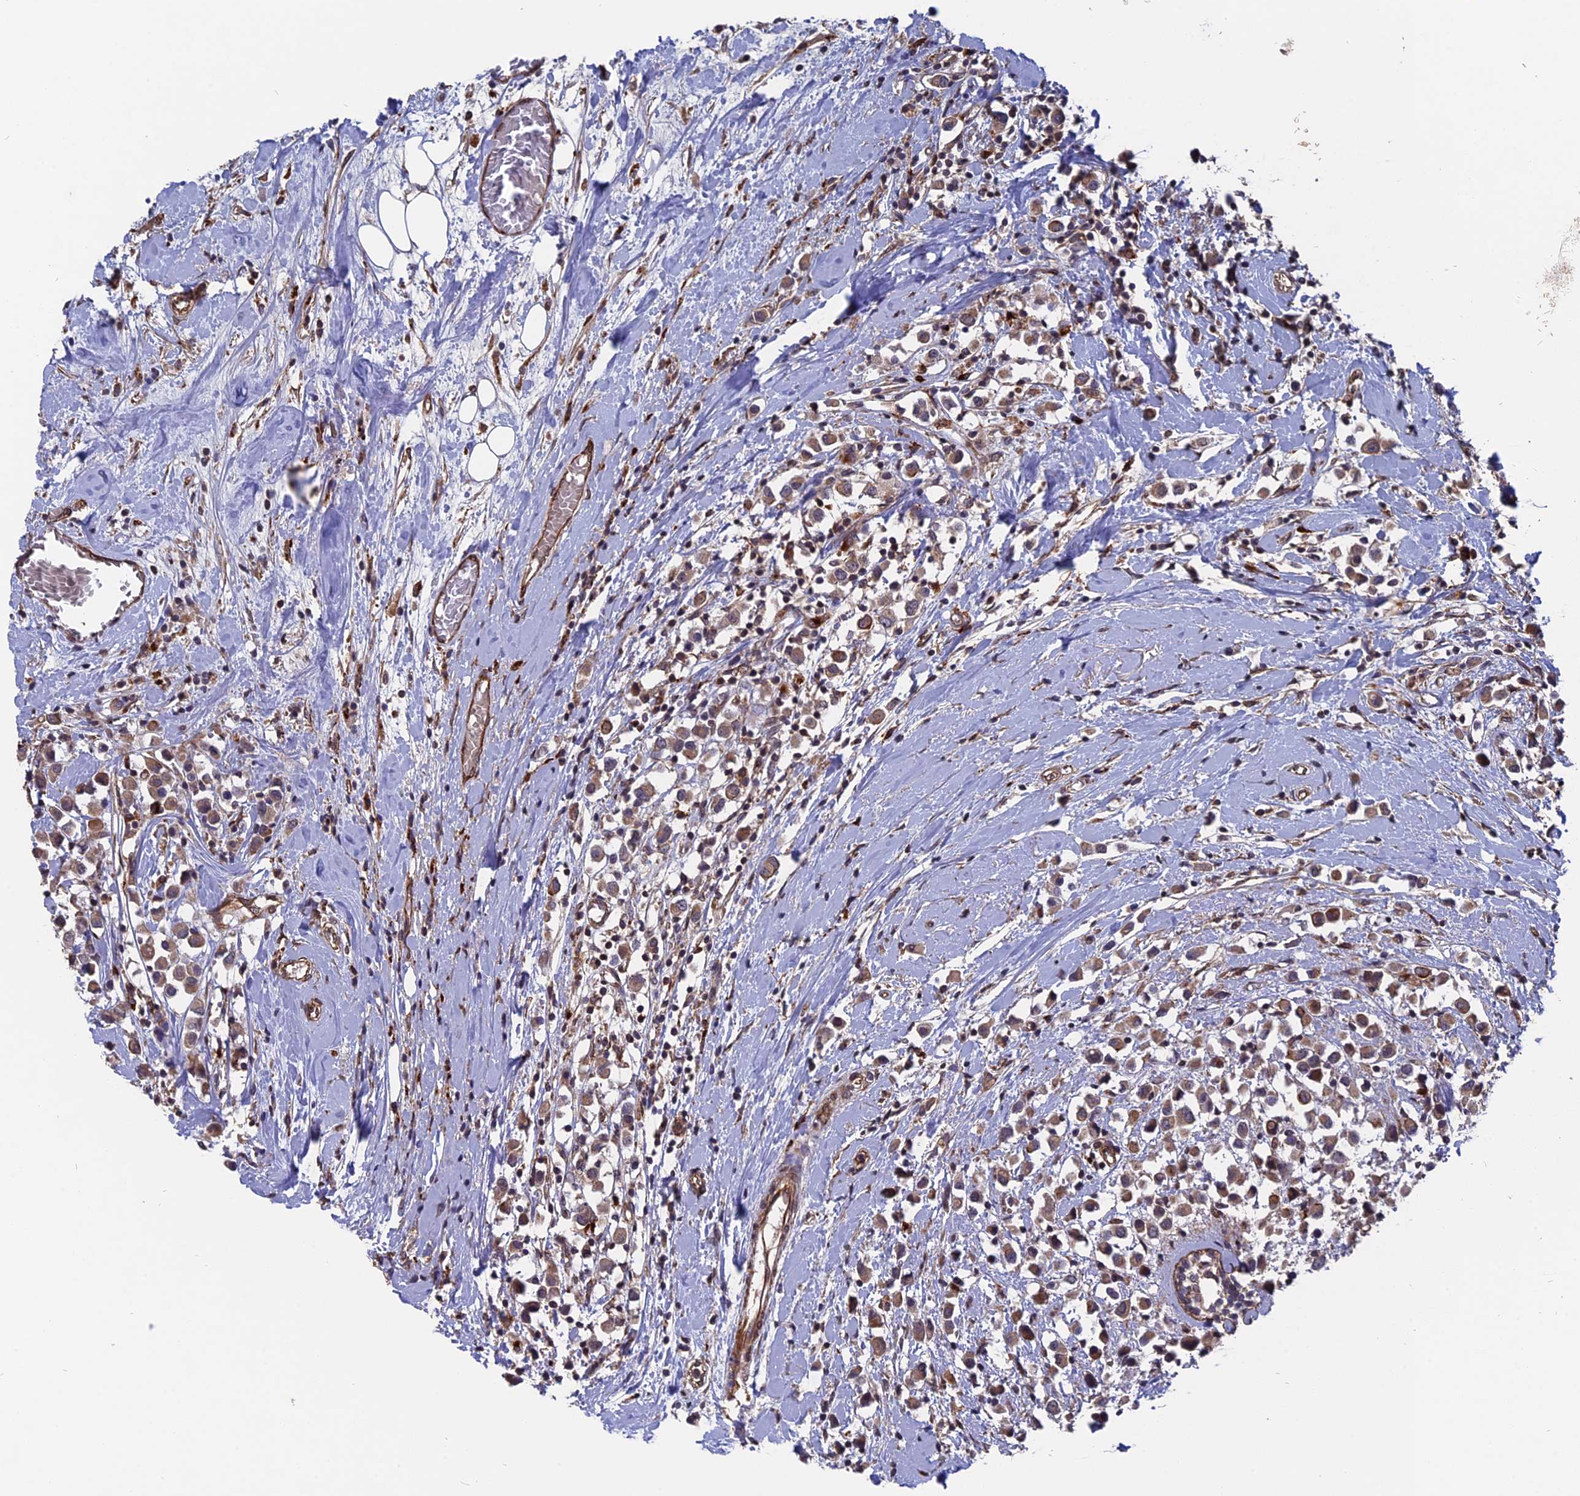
{"staining": {"intensity": "weak", "quantity": ">75%", "location": "cytoplasmic/membranous"}, "tissue": "breast cancer", "cell_type": "Tumor cells", "image_type": "cancer", "snomed": [{"axis": "morphology", "description": "Duct carcinoma"}, {"axis": "topography", "description": "Breast"}], "caption": "The image demonstrates immunohistochemical staining of breast cancer (infiltrating ductal carcinoma). There is weak cytoplasmic/membranous expression is present in approximately >75% of tumor cells.", "gene": "NOSIP", "patient": {"sex": "female", "age": 61}}